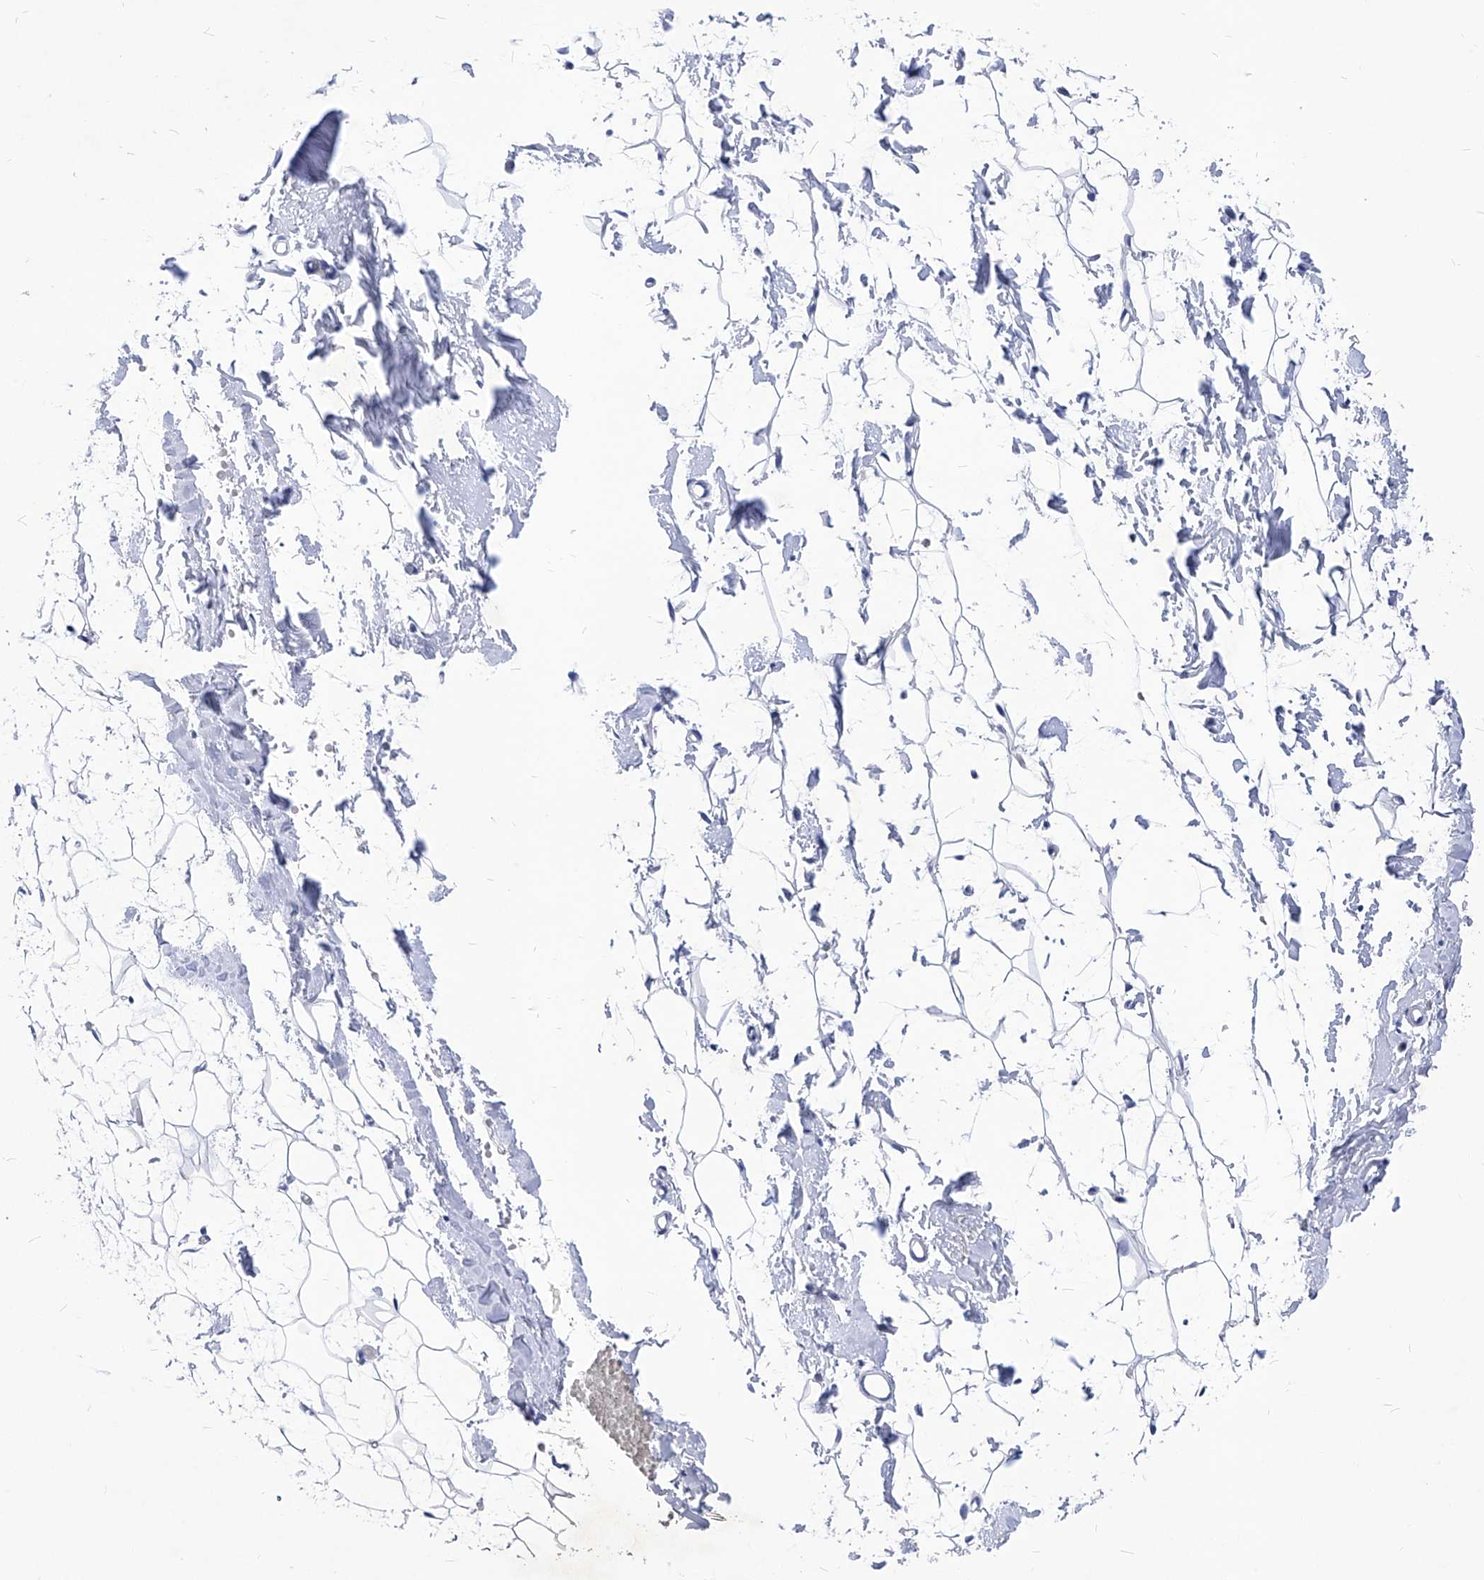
{"staining": {"intensity": "negative", "quantity": "none", "location": "none"}, "tissue": "adipose tissue", "cell_type": "Adipocytes", "image_type": "normal", "snomed": [{"axis": "morphology", "description": "Normal tissue, NOS"}, {"axis": "topography", "description": "Breast"}], "caption": "This is an immunohistochemistry image of unremarkable adipose tissue. There is no expression in adipocytes.", "gene": "XPNPEP1", "patient": {"sex": "female", "age": 23}}